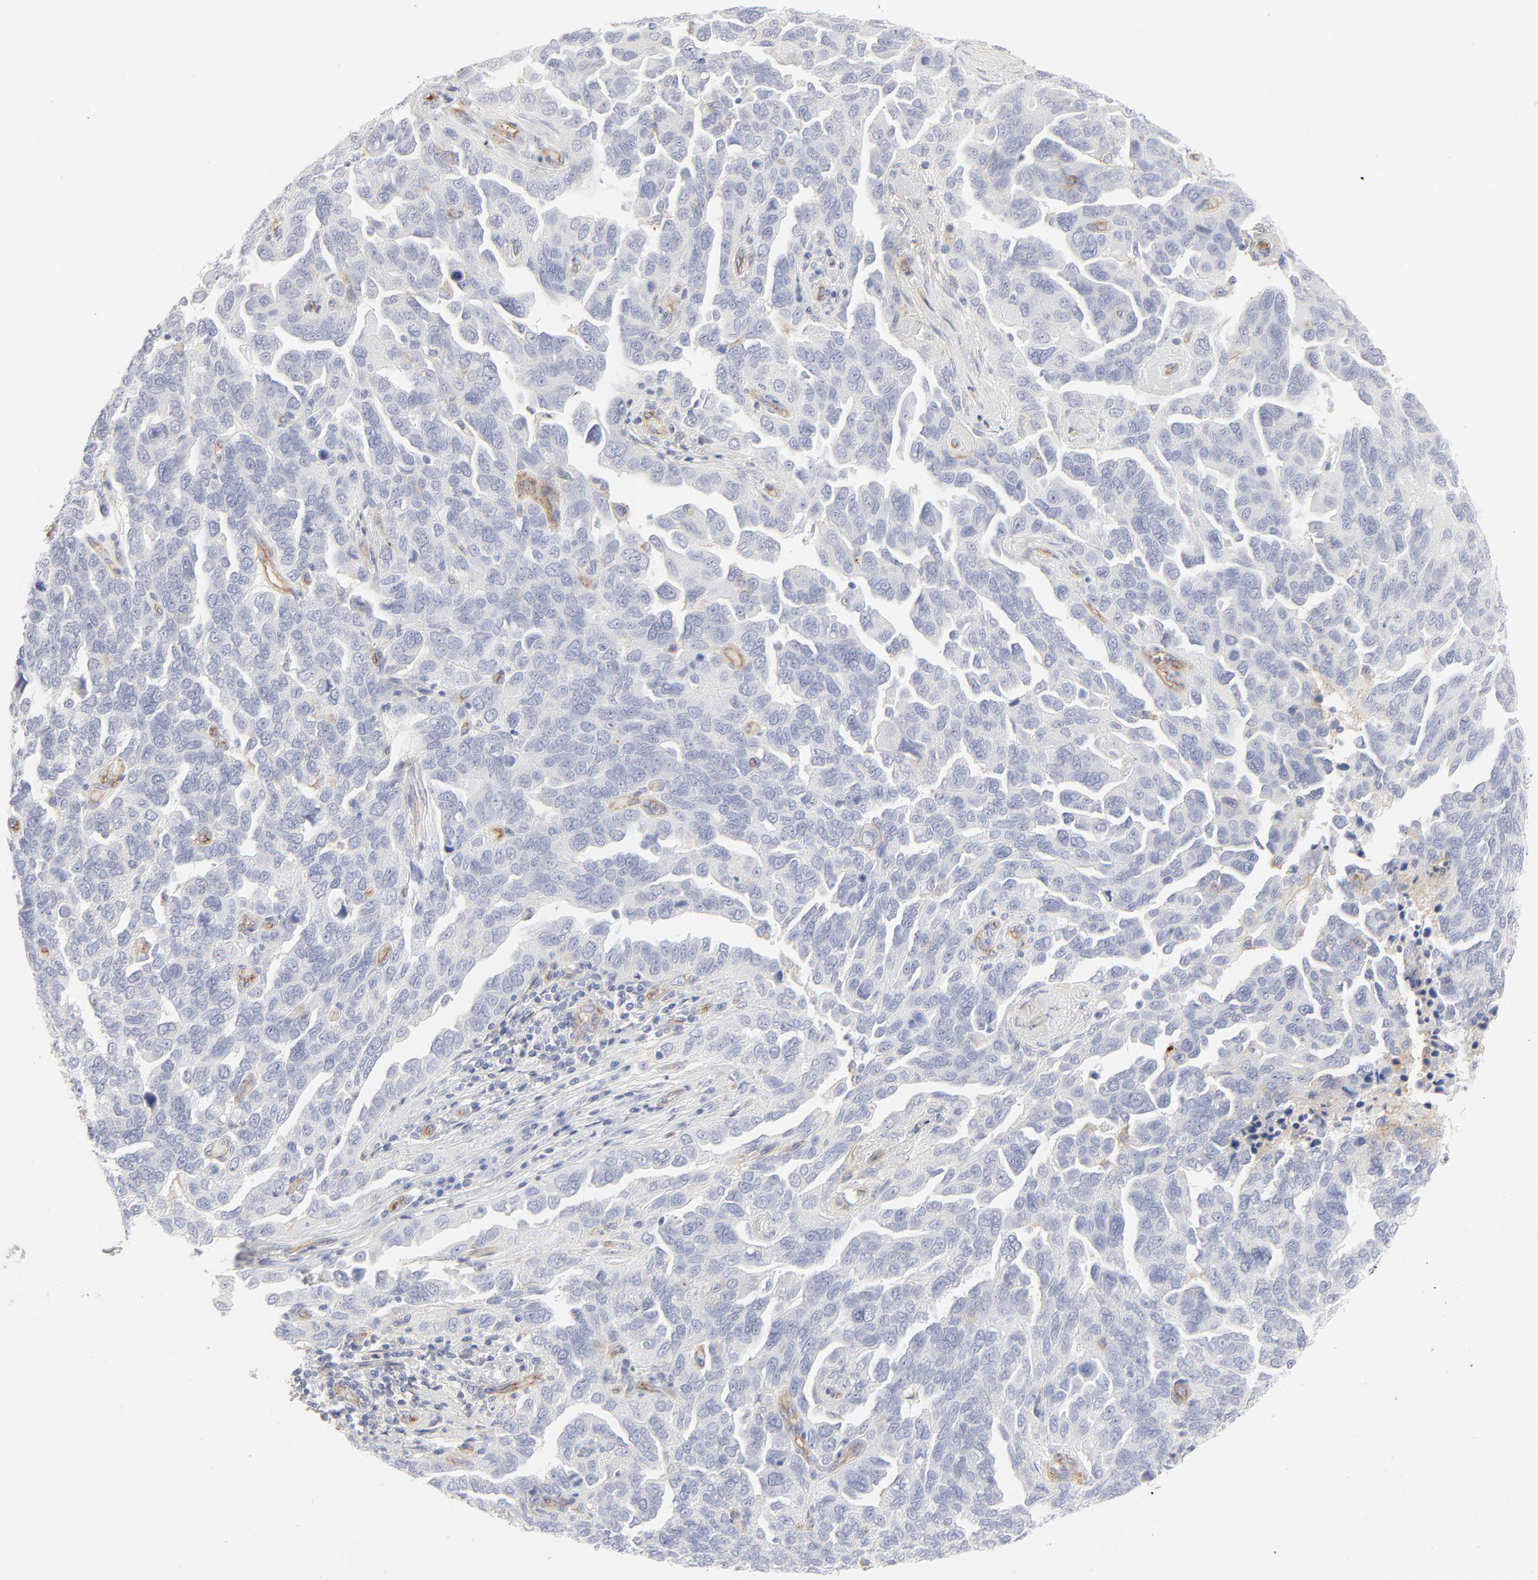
{"staining": {"intensity": "negative", "quantity": "none", "location": "none"}, "tissue": "ovarian cancer", "cell_type": "Tumor cells", "image_type": "cancer", "snomed": [{"axis": "morphology", "description": "Cystadenocarcinoma, serous, NOS"}, {"axis": "topography", "description": "Ovary"}], "caption": "Human serous cystadenocarcinoma (ovarian) stained for a protein using immunohistochemistry demonstrates no expression in tumor cells.", "gene": "ITGA5", "patient": {"sex": "female", "age": 64}}